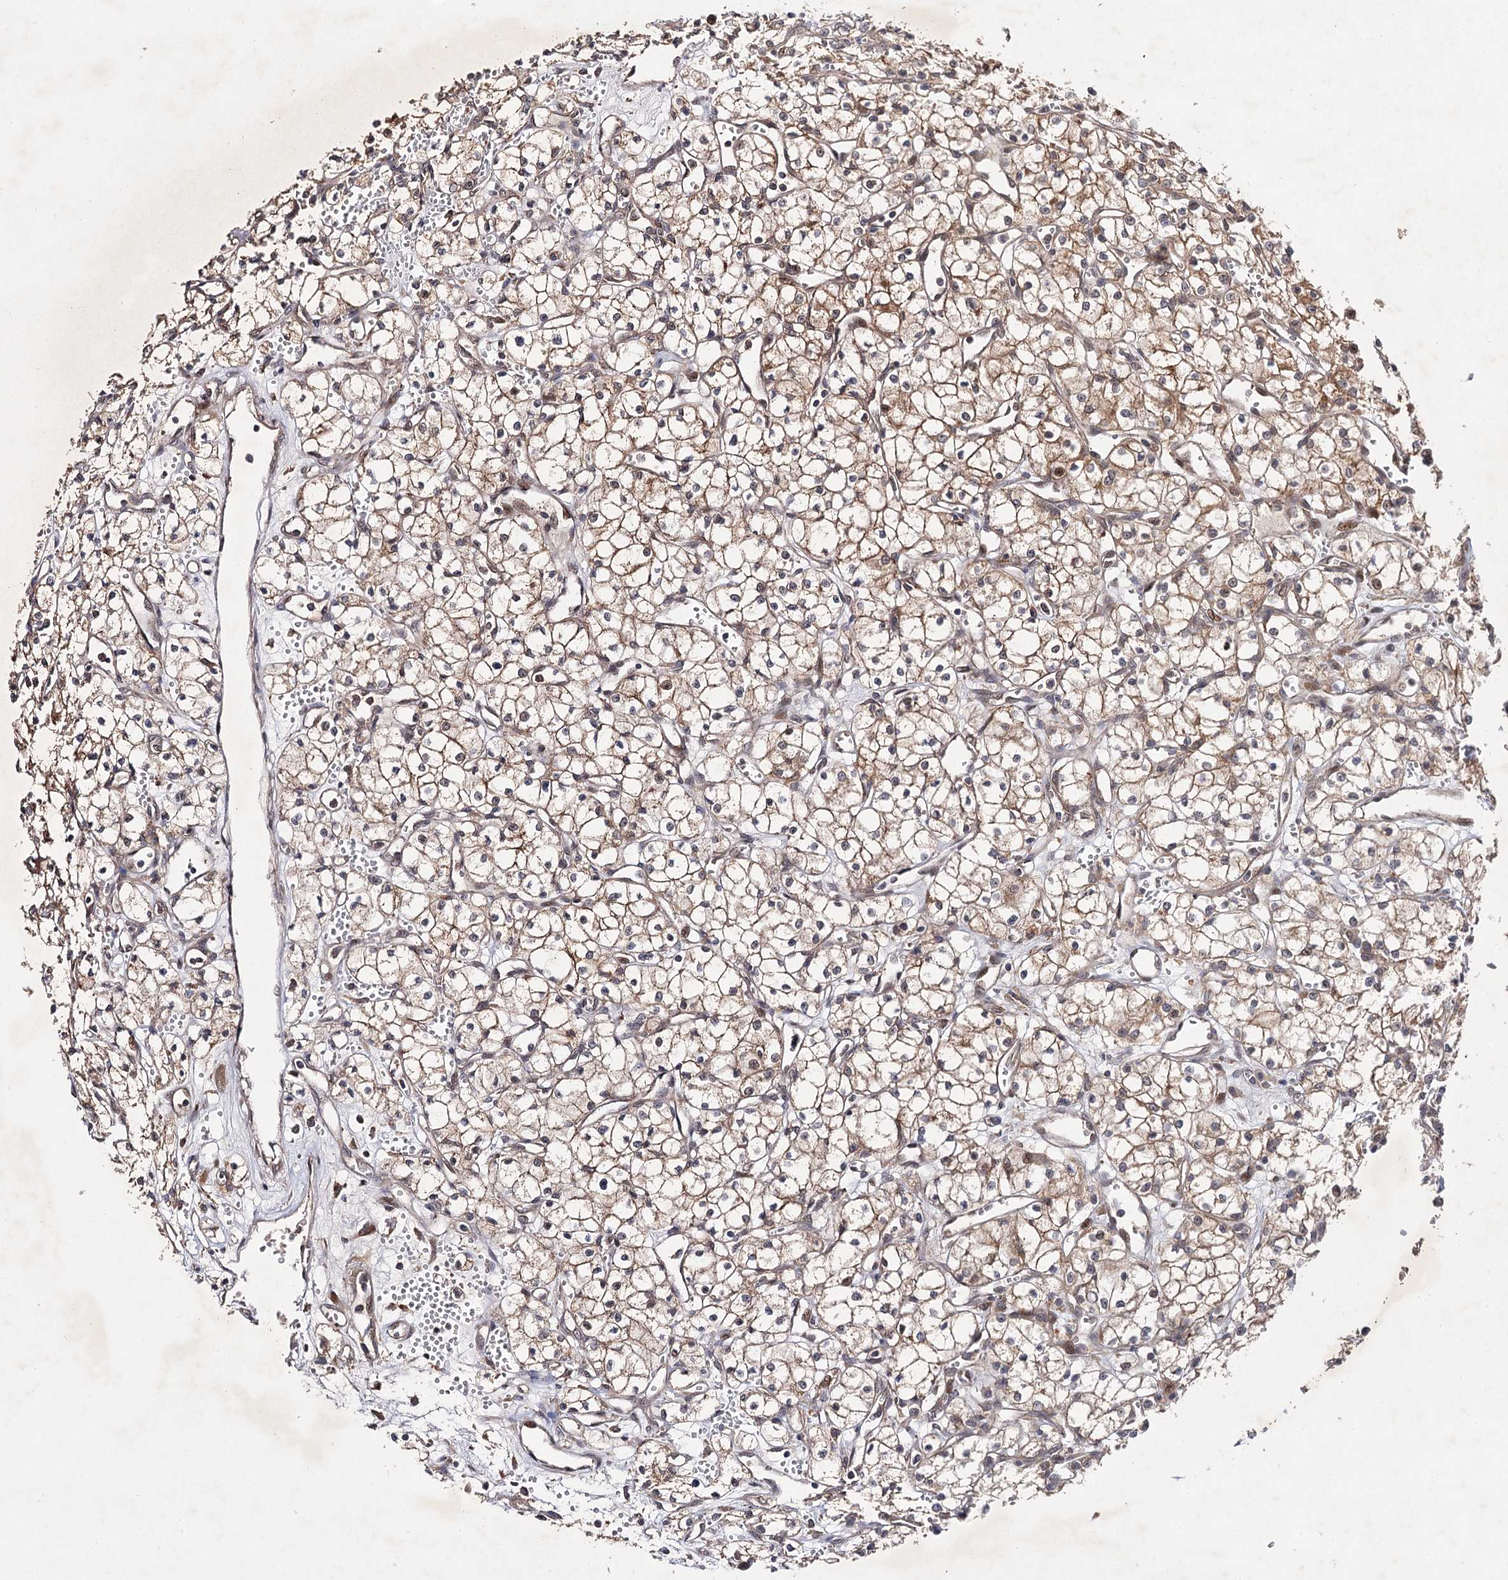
{"staining": {"intensity": "moderate", "quantity": ">75%", "location": "cytoplasmic/membranous"}, "tissue": "renal cancer", "cell_type": "Tumor cells", "image_type": "cancer", "snomed": [{"axis": "morphology", "description": "Adenocarcinoma, NOS"}, {"axis": "topography", "description": "Kidney"}], "caption": "Adenocarcinoma (renal) tissue displays moderate cytoplasmic/membranous expression in approximately >75% of tumor cells, visualized by immunohistochemistry.", "gene": "FBXW8", "patient": {"sex": "male", "age": 59}}